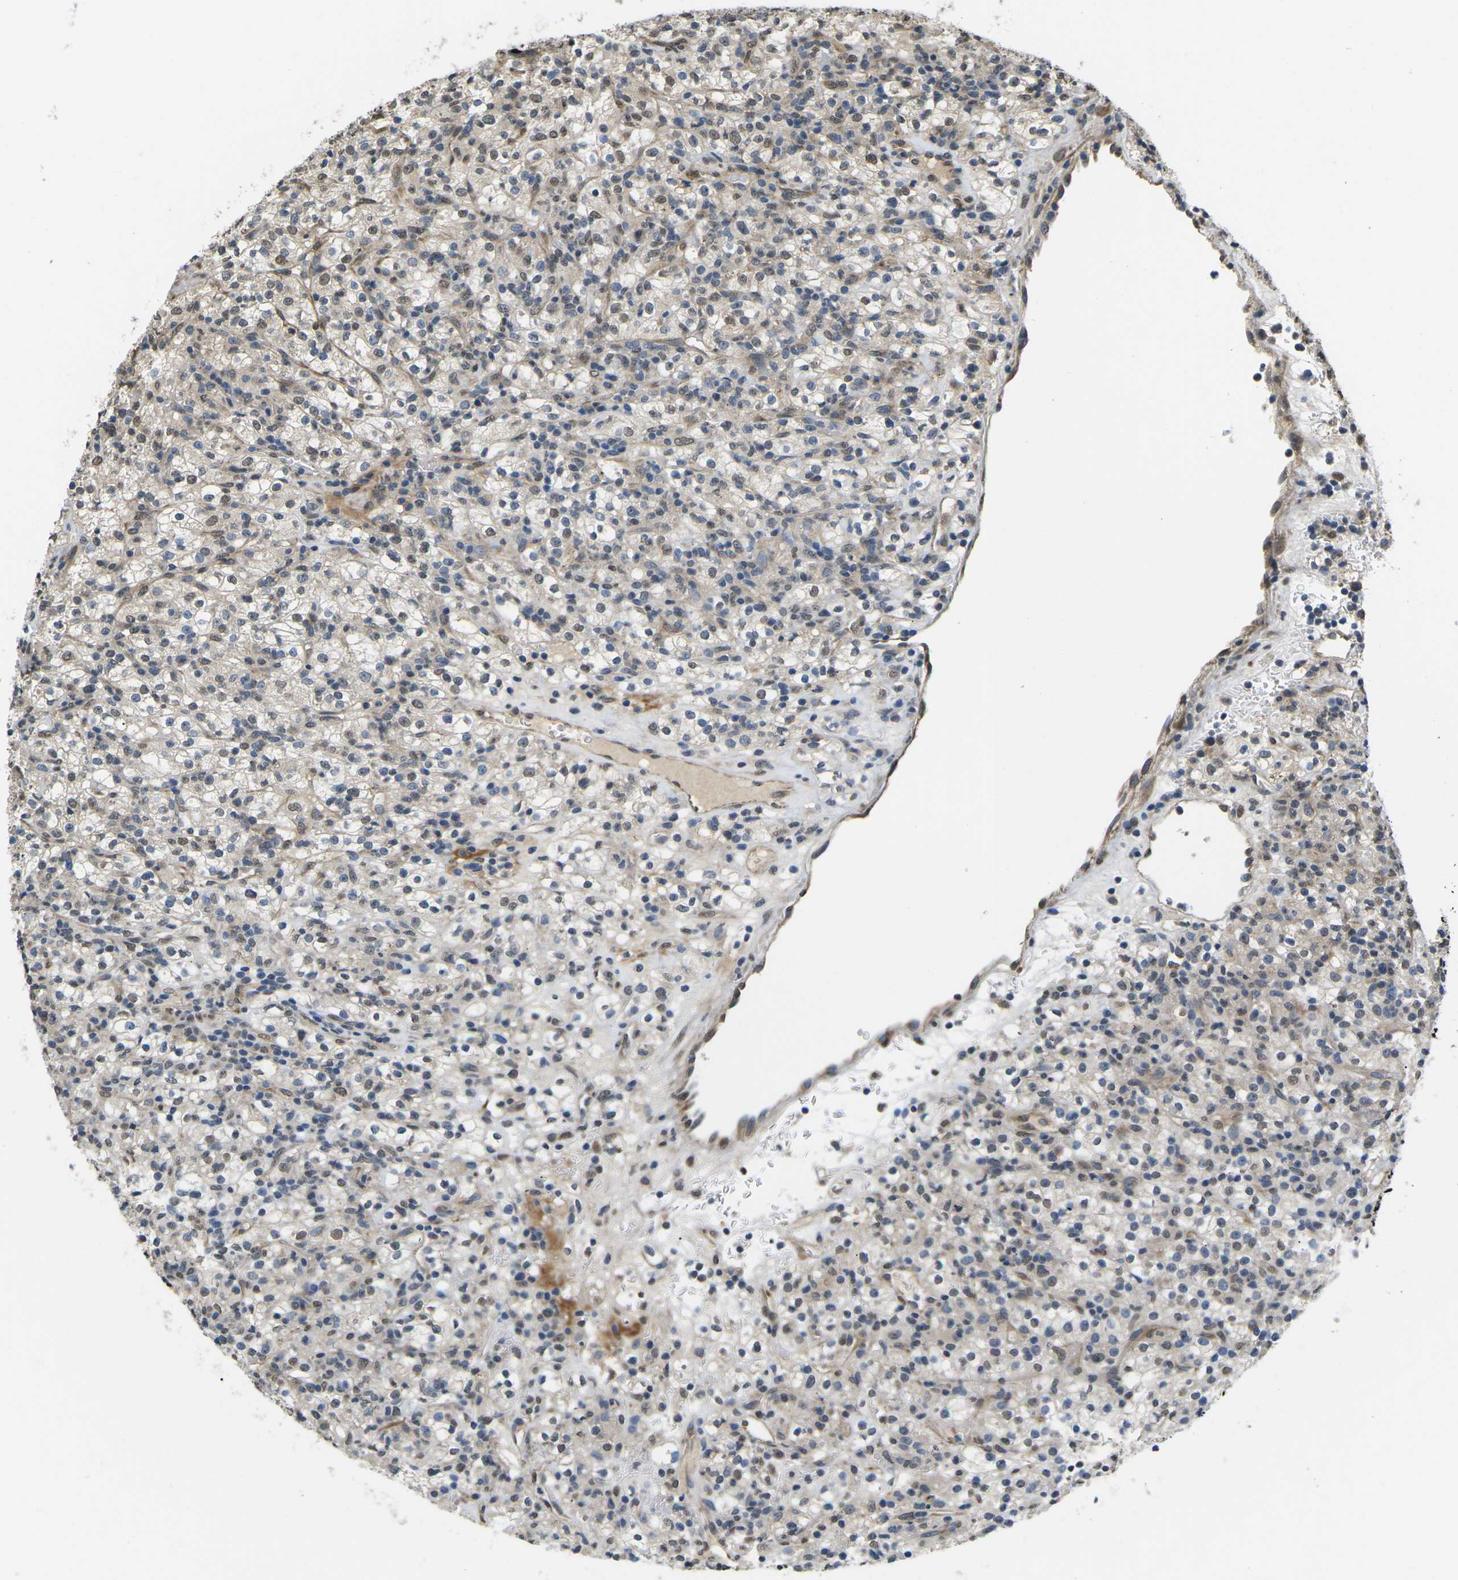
{"staining": {"intensity": "weak", "quantity": "<25%", "location": "nuclear"}, "tissue": "renal cancer", "cell_type": "Tumor cells", "image_type": "cancer", "snomed": [{"axis": "morphology", "description": "Normal tissue, NOS"}, {"axis": "morphology", "description": "Adenocarcinoma, NOS"}, {"axis": "topography", "description": "Kidney"}], "caption": "Renal adenocarcinoma stained for a protein using immunohistochemistry shows no positivity tumor cells.", "gene": "ERBB4", "patient": {"sex": "female", "age": 72}}